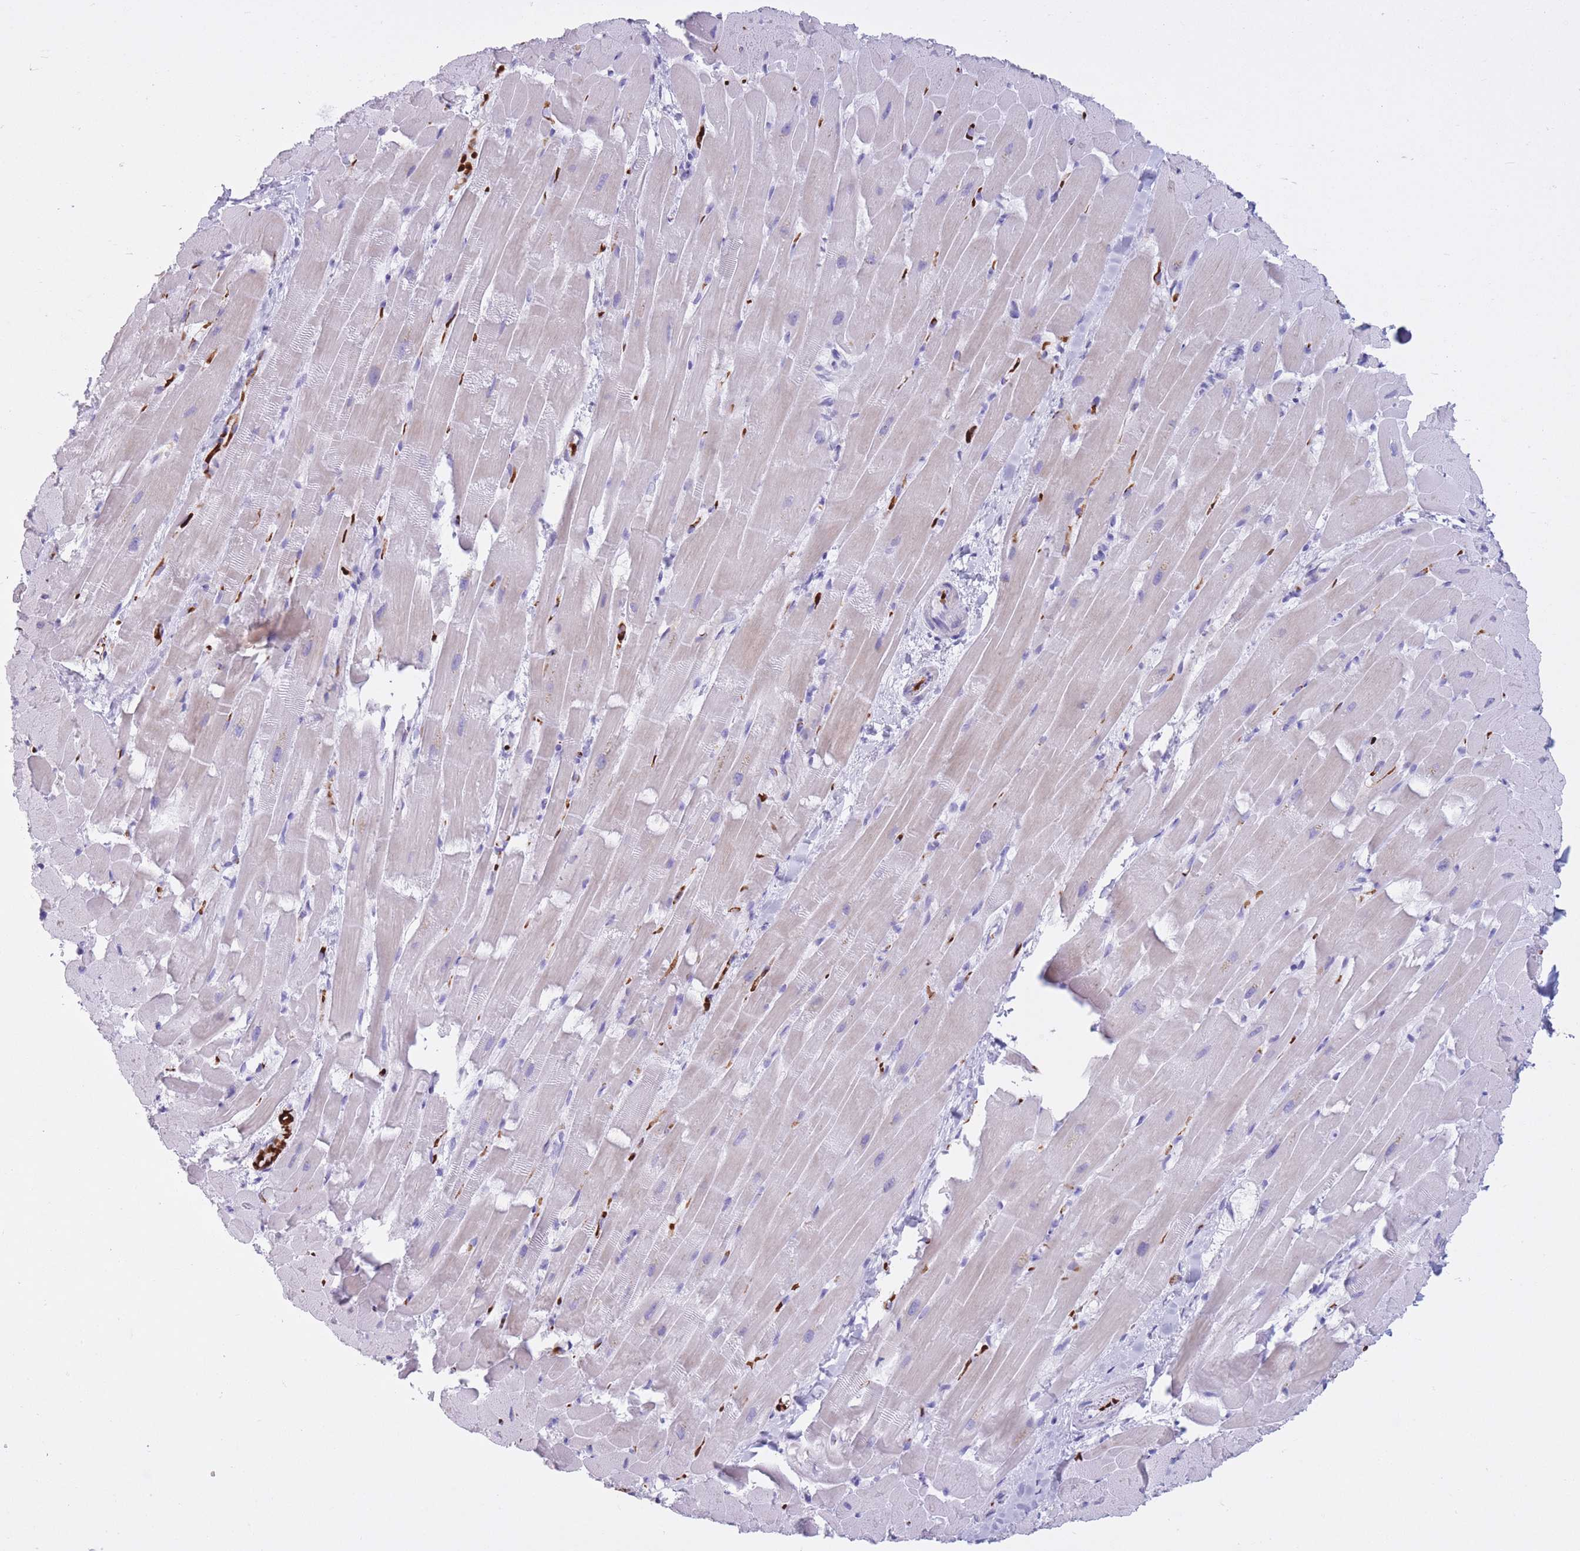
{"staining": {"intensity": "negative", "quantity": "none", "location": "none"}, "tissue": "heart muscle", "cell_type": "Cardiomyocytes", "image_type": "normal", "snomed": [{"axis": "morphology", "description": "Normal tissue, NOS"}, {"axis": "topography", "description": "Heart"}], "caption": "This is a image of immunohistochemistry staining of benign heart muscle, which shows no staining in cardiomyocytes. Nuclei are stained in blue.", "gene": "OR7C1", "patient": {"sex": "male", "age": 37}}